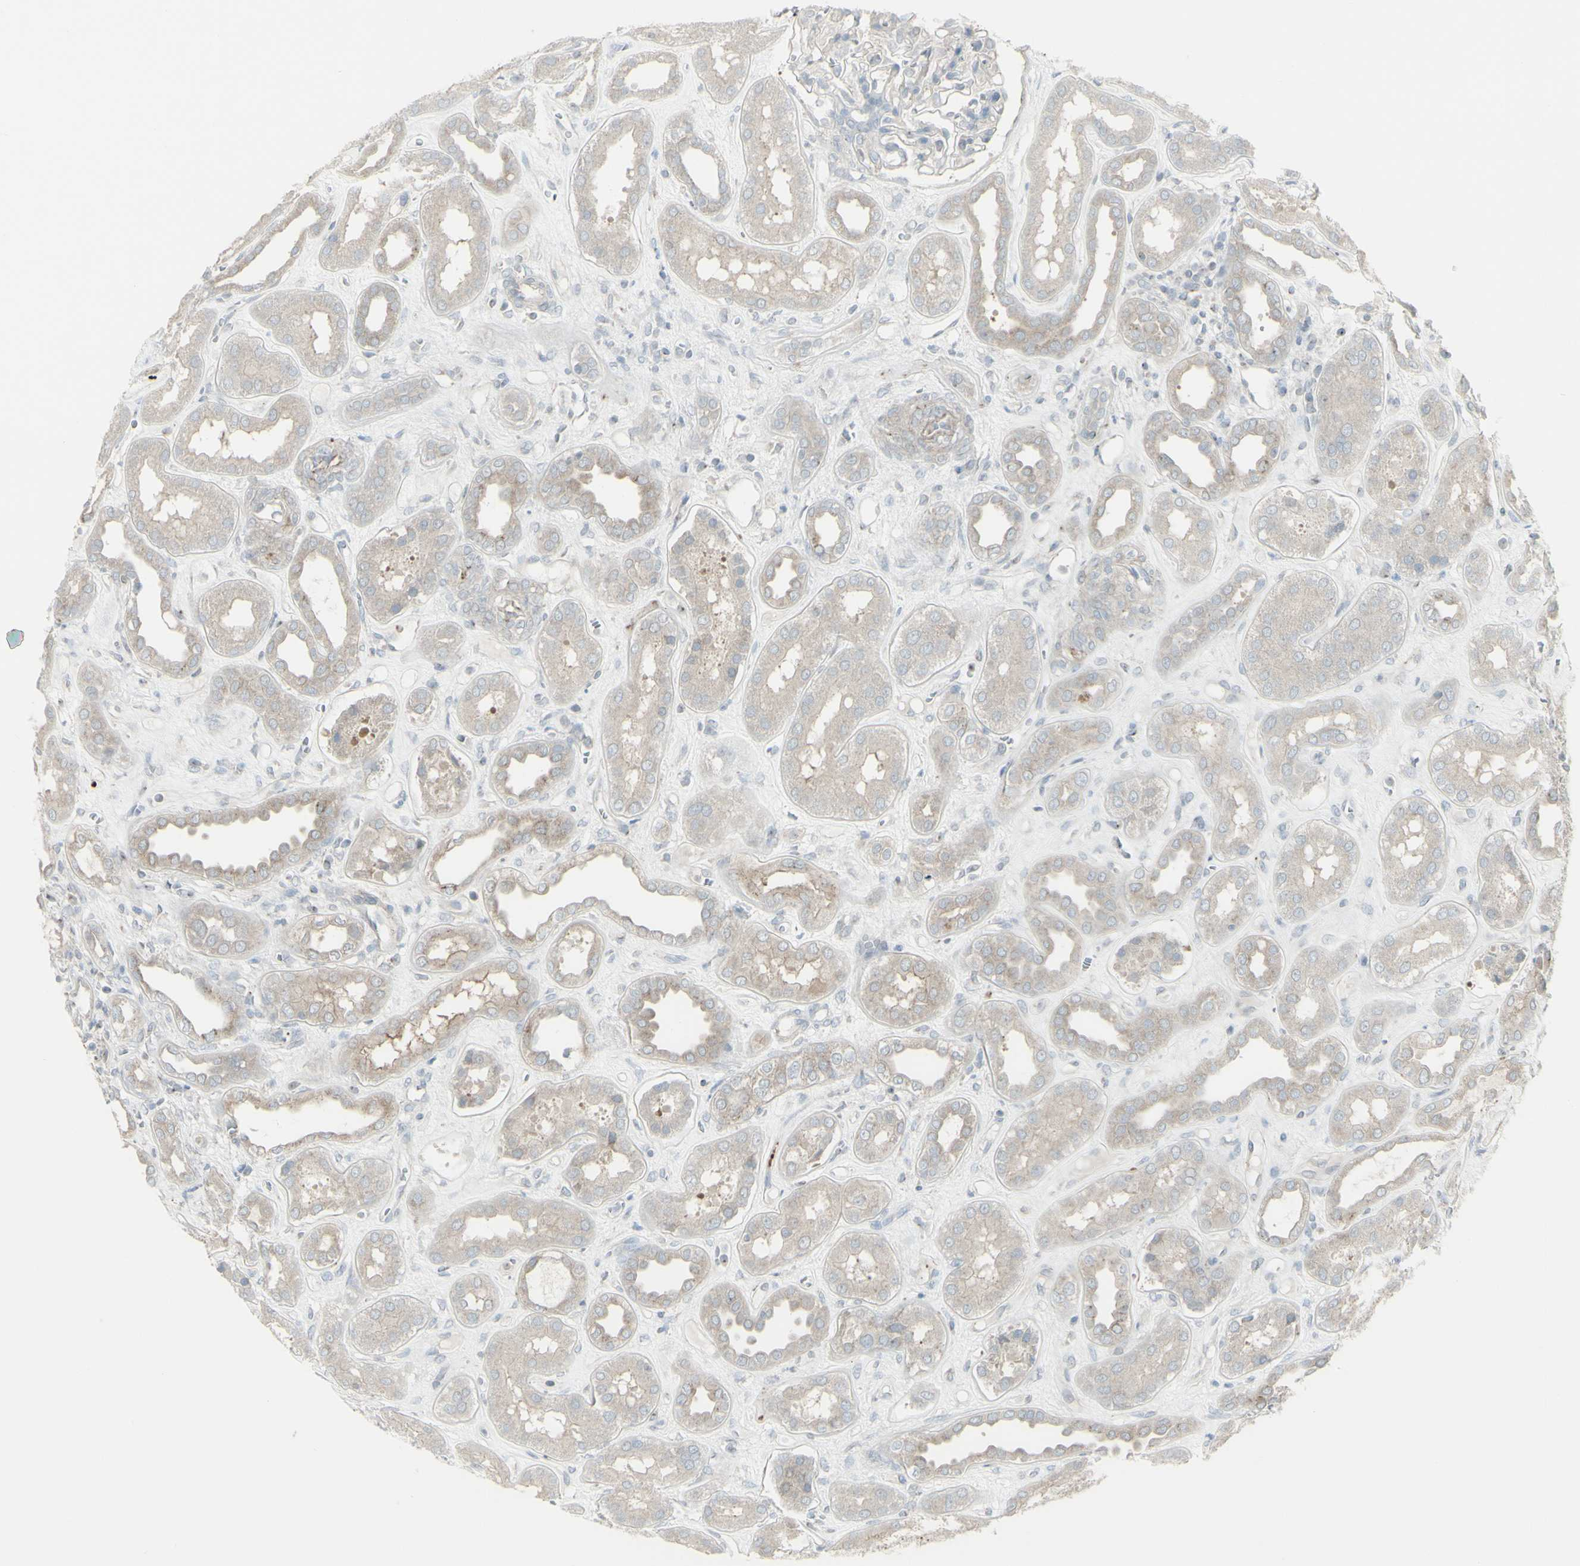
{"staining": {"intensity": "weak", "quantity": "25%-75%", "location": "cytoplasmic/membranous"}, "tissue": "kidney", "cell_type": "Cells in glomeruli", "image_type": "normal", "snomed": [{"axis": "morphology", "description": "Normal tissue, NOS"}, {"axis": "topography", "description": "Kidney"}], "caption": "The image displays staining of normal kidney, revealing weak cytoplasmic/membranous protein expression (brown color) within cells in glomeruli. The protein of interest is stained brown, and the nuclei are stained in blue (DAB (3,3'-diaminobenzidine) IHC with brightfield microscopy, high magnification).", "gene": "GALNT6", "patient": {"sex": "male", "age": 59}}